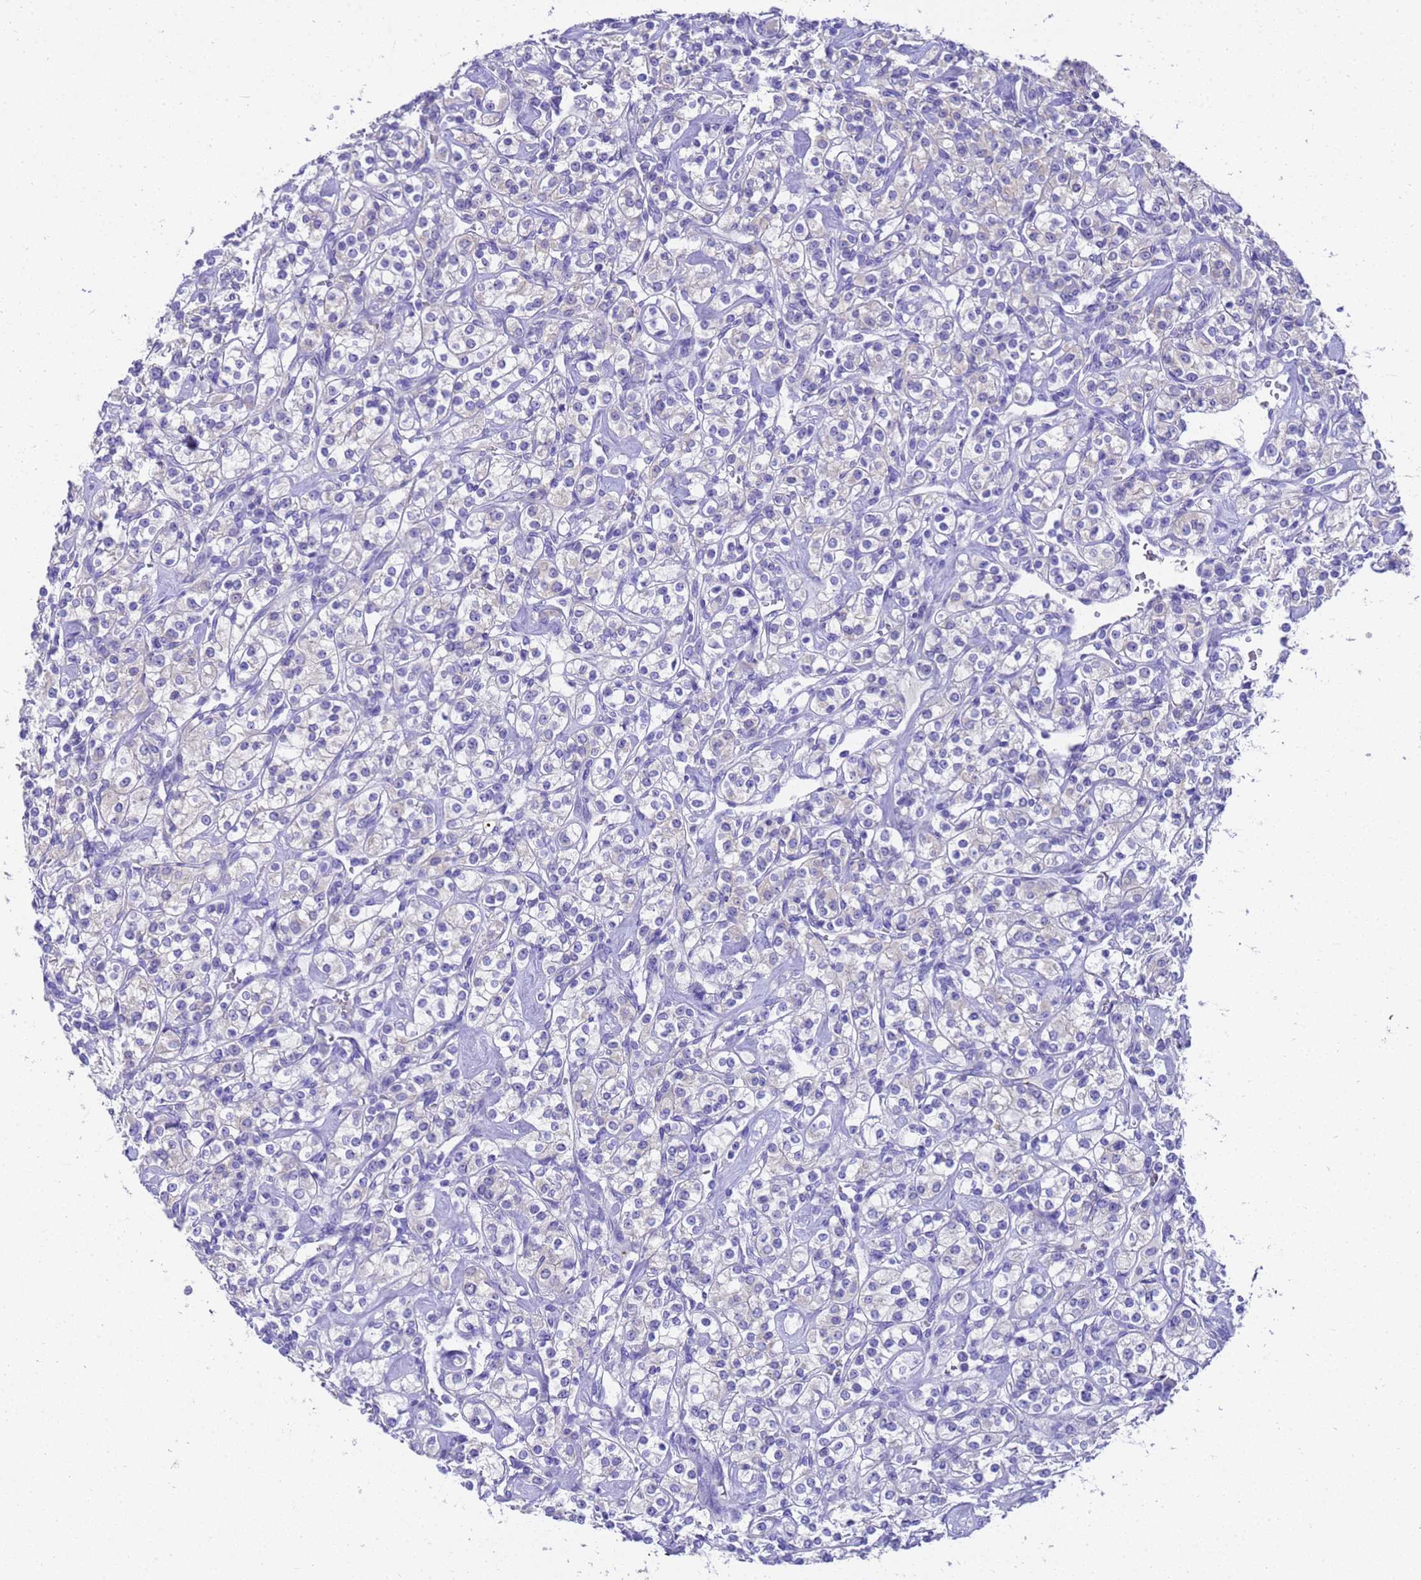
{"staining": {"intensity": "negative", "quantity": "none", "location": "none"}, "tissue": "renal cancer", "cell_type": "Tumor cells", "image_type": "cancer", "snomed": [{"axis": "morphology", "description": "Adenocarcinoma, NOS"}, {"axis": "topography", "description": "Kidney"}], "caption": "Immunohistochemical staining of renal adenocarcinoma demonstrates no significant positivity in tumor cells.", "gene": "MS4A13", "patient": {"sex": "male", "age": 77}}